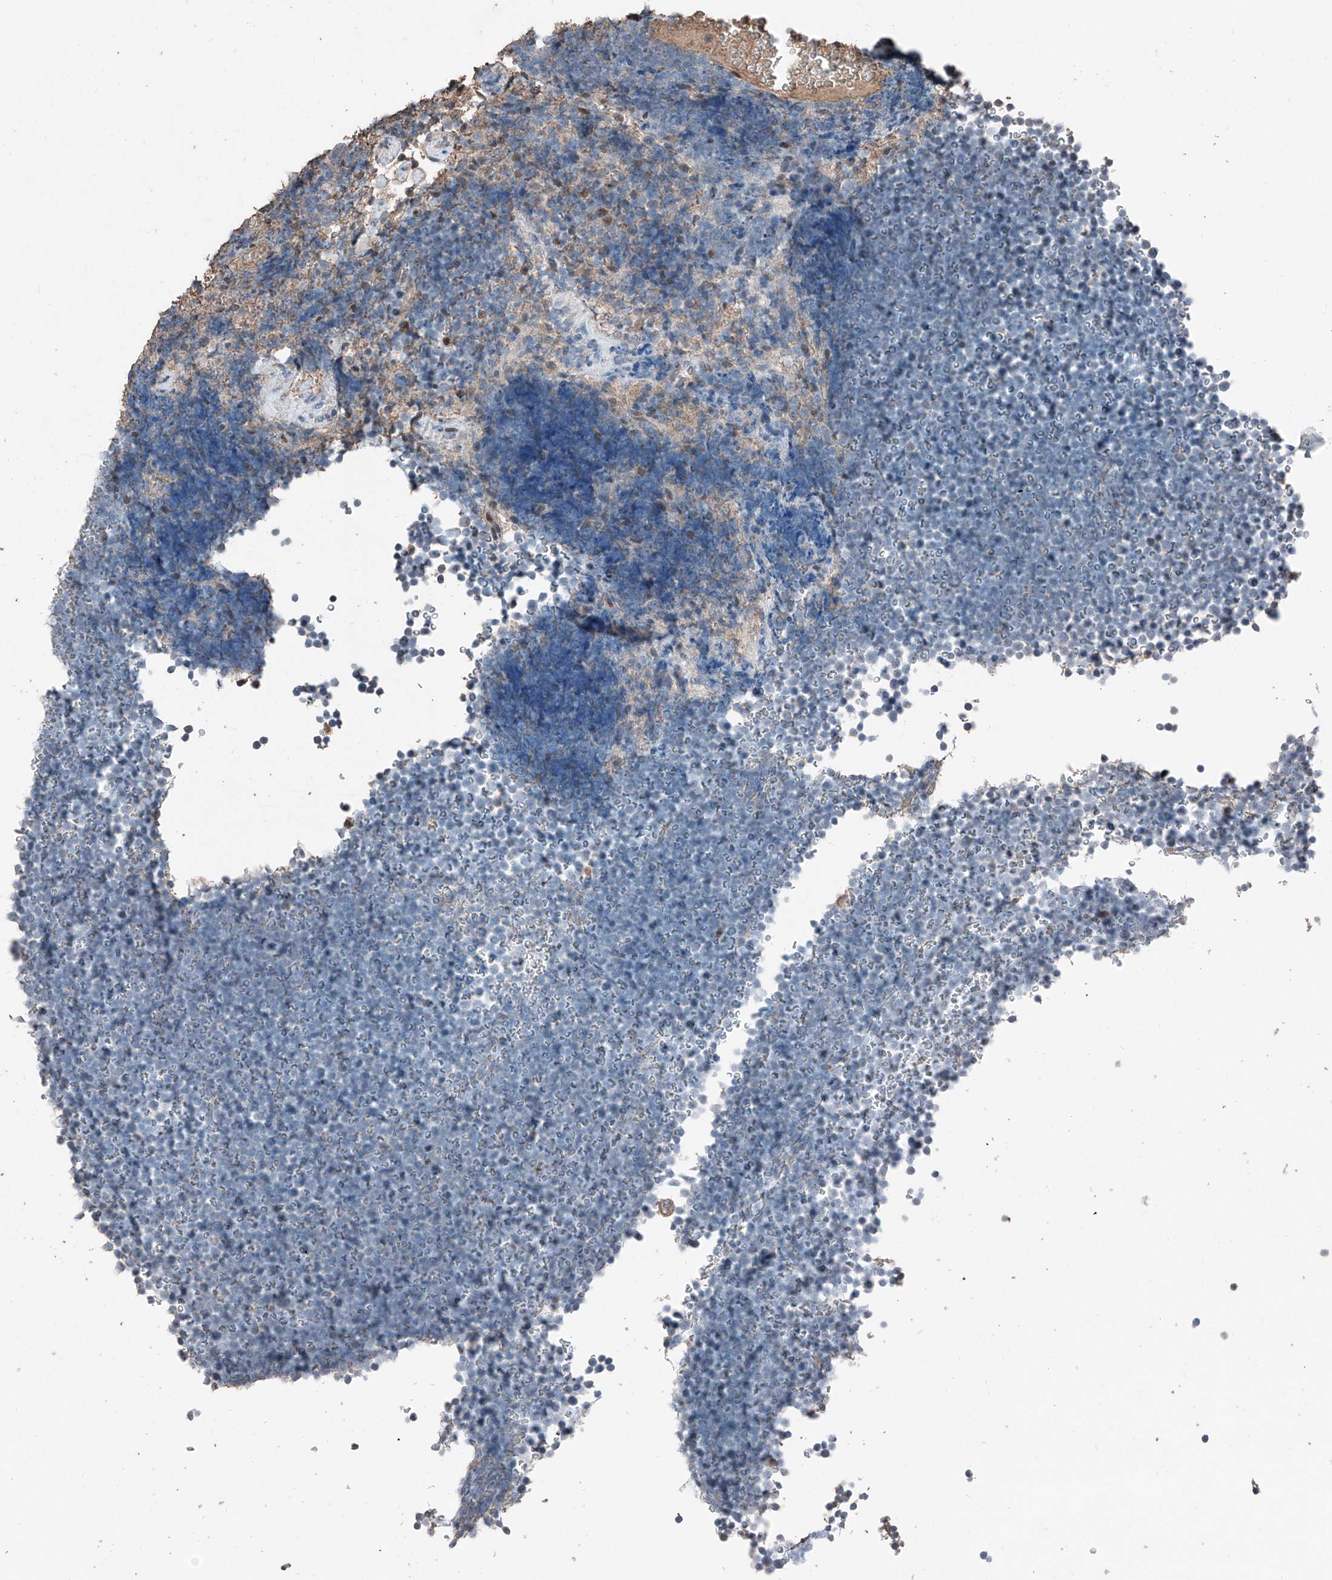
{"staining": {"intensity": "negative", "quantity": "none", "location": "none"}, "tissue": "lymphoma", "cell_type": "Tumor cells", "image_type": "cancer", "snomed": [{"axis": "morphology", "description": "Malignant lymphoma, non-Hodgkin's type, High grade"}, {"axis": "topography", "description": "Lymph node"}], "caption": "This photomicrograph is of lymphoma stained with IHC to label a protein in brown with the nuclei are counter-stained blue. There is no positivity in tumor cells.", "gene": "MAMLD1", "patient": {"sex": "male", "age": 13}}